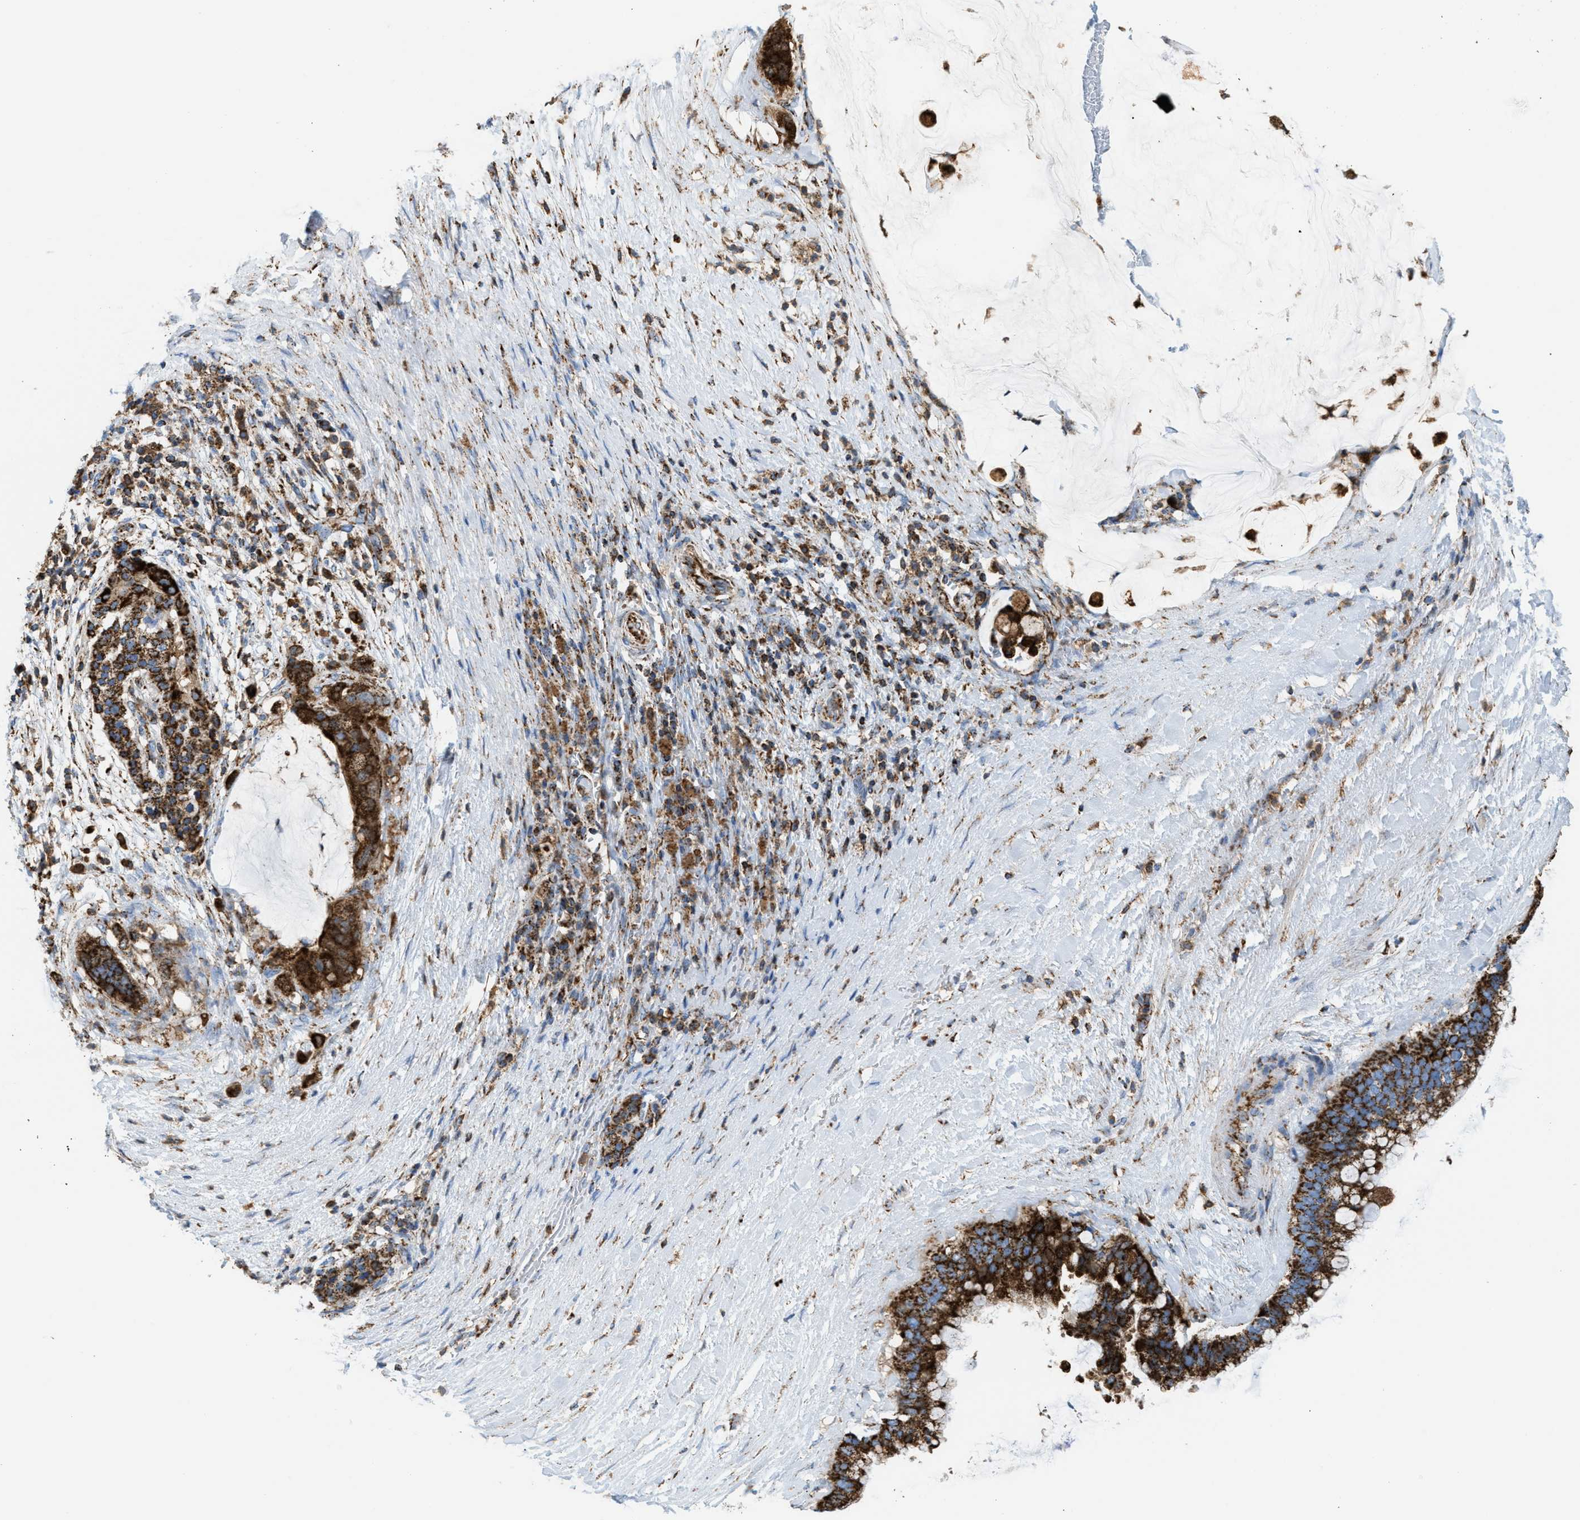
{"staining": {"intensity": "strong", "quantity": ">75%", "location": "cytoplasmic/membranous"}, "tissue": "pancreatic cancer", "cell_type": "Tumor cells", "image_type": "cancer", "snomed": [{"axis": "morphology", "description": "Adenocarcinoma, NOS"}, {"axis": "topography", "description": "Pancreas"}], "caption": "Strong cytoplasmic/membranous positivity is present in approximately >75% of tumor cells in pancreatic adenocarcinoma. (brown staining indicates protein expression, while blue staining denotes nuclei).", "gene": "ECHS1", "patient": {"sex": "male", "age": 41}}